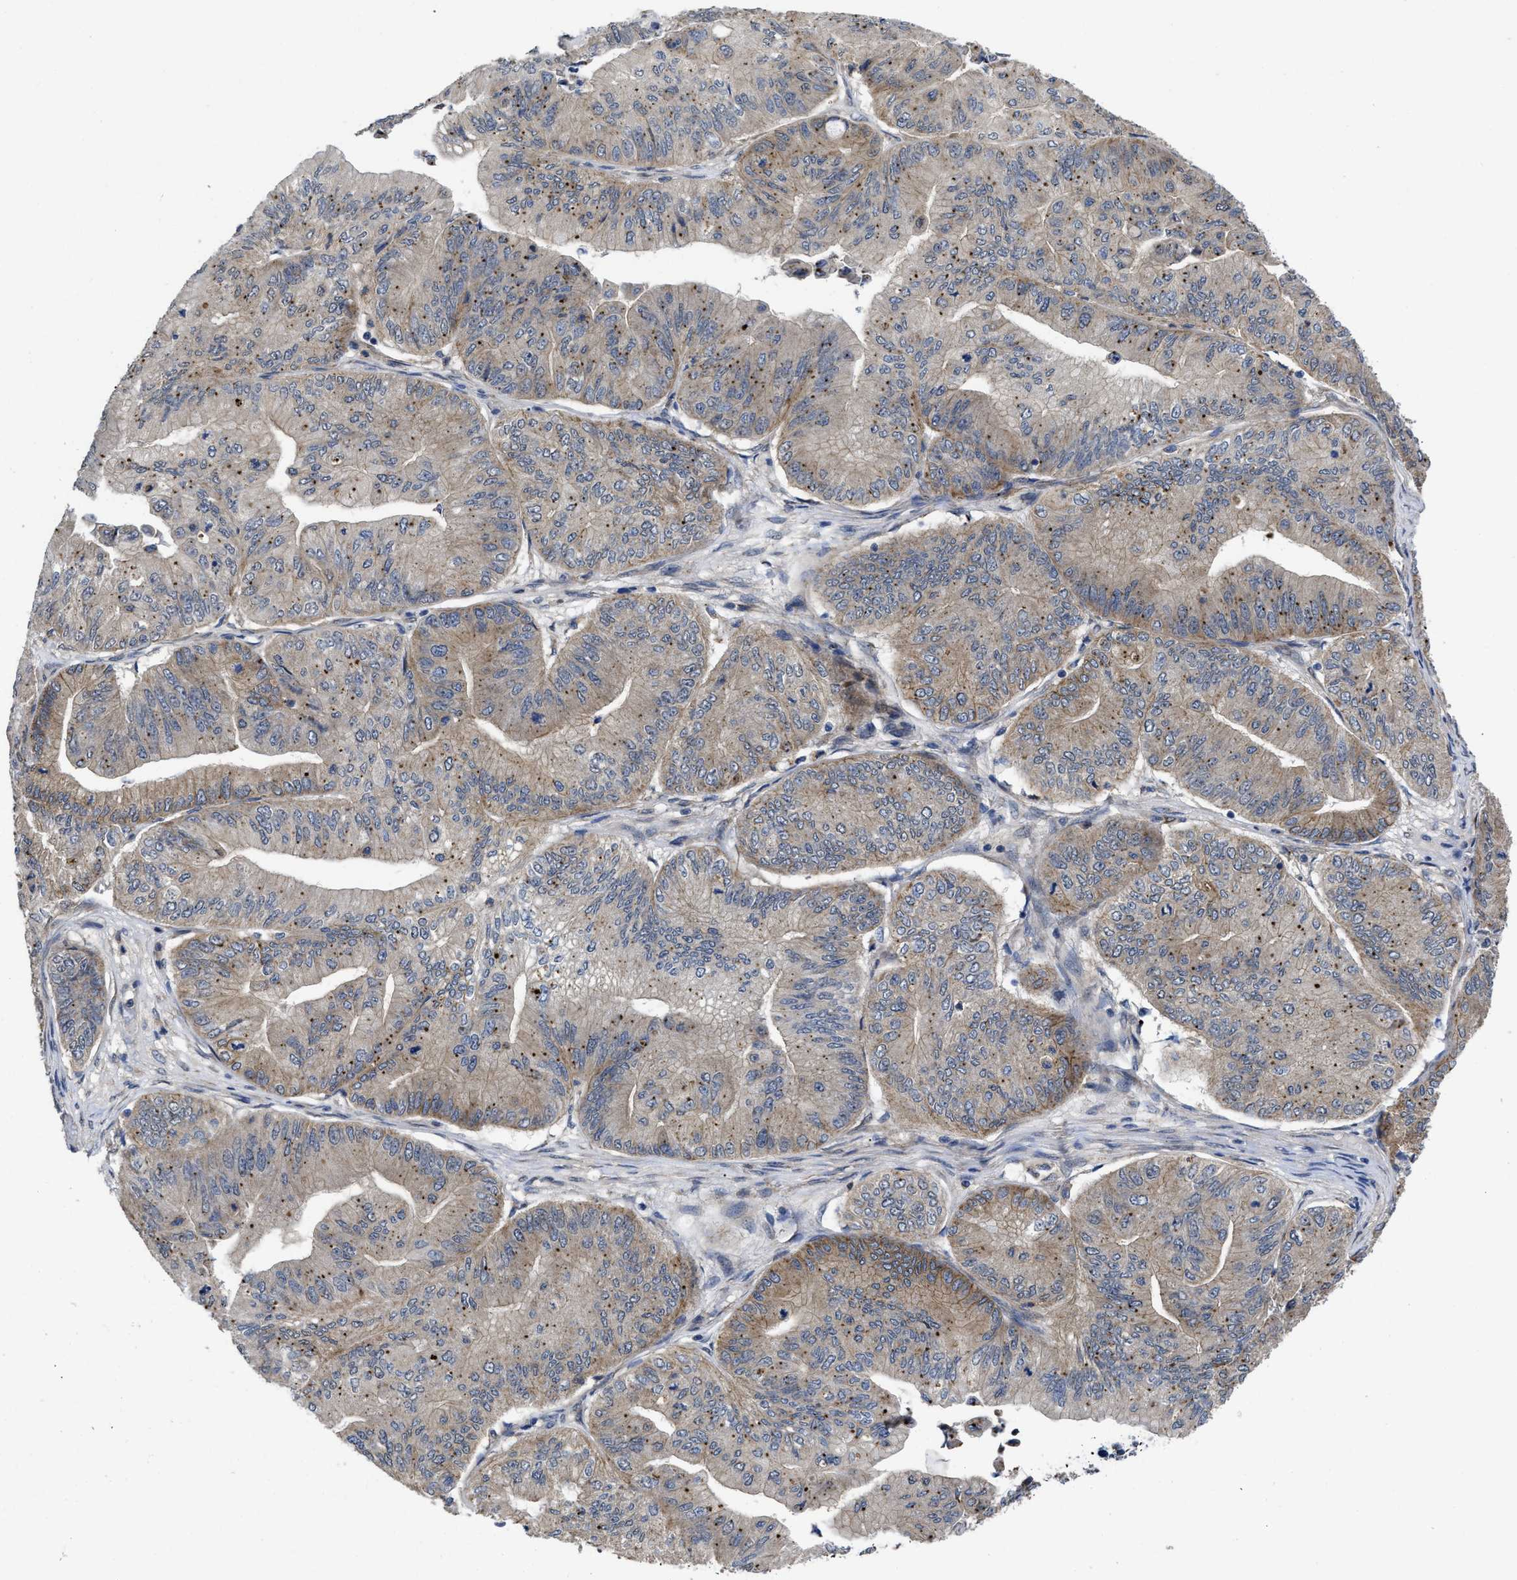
{"staining": {"intensity": "weak", "quantity": "<25%", "location": "cytoplasmic/membranous"}, "tissue": "ovarian cancer", "cell_type": "Tumor cells", "image_type": "cancer", "snomed": [{"axis": "morphology", "description": "Cystadenocarcinoma, mucinous, NOS"}, {"axis": "topography", "description": "Ovary"}], "caption": "Immunohistochemistry of ovarian cancer (mucinous cystadenocarcinoma) exhibits no positivity in tumor cells.", "gene": "PKD2", "patient": {"sex": "female", "age": 61}}